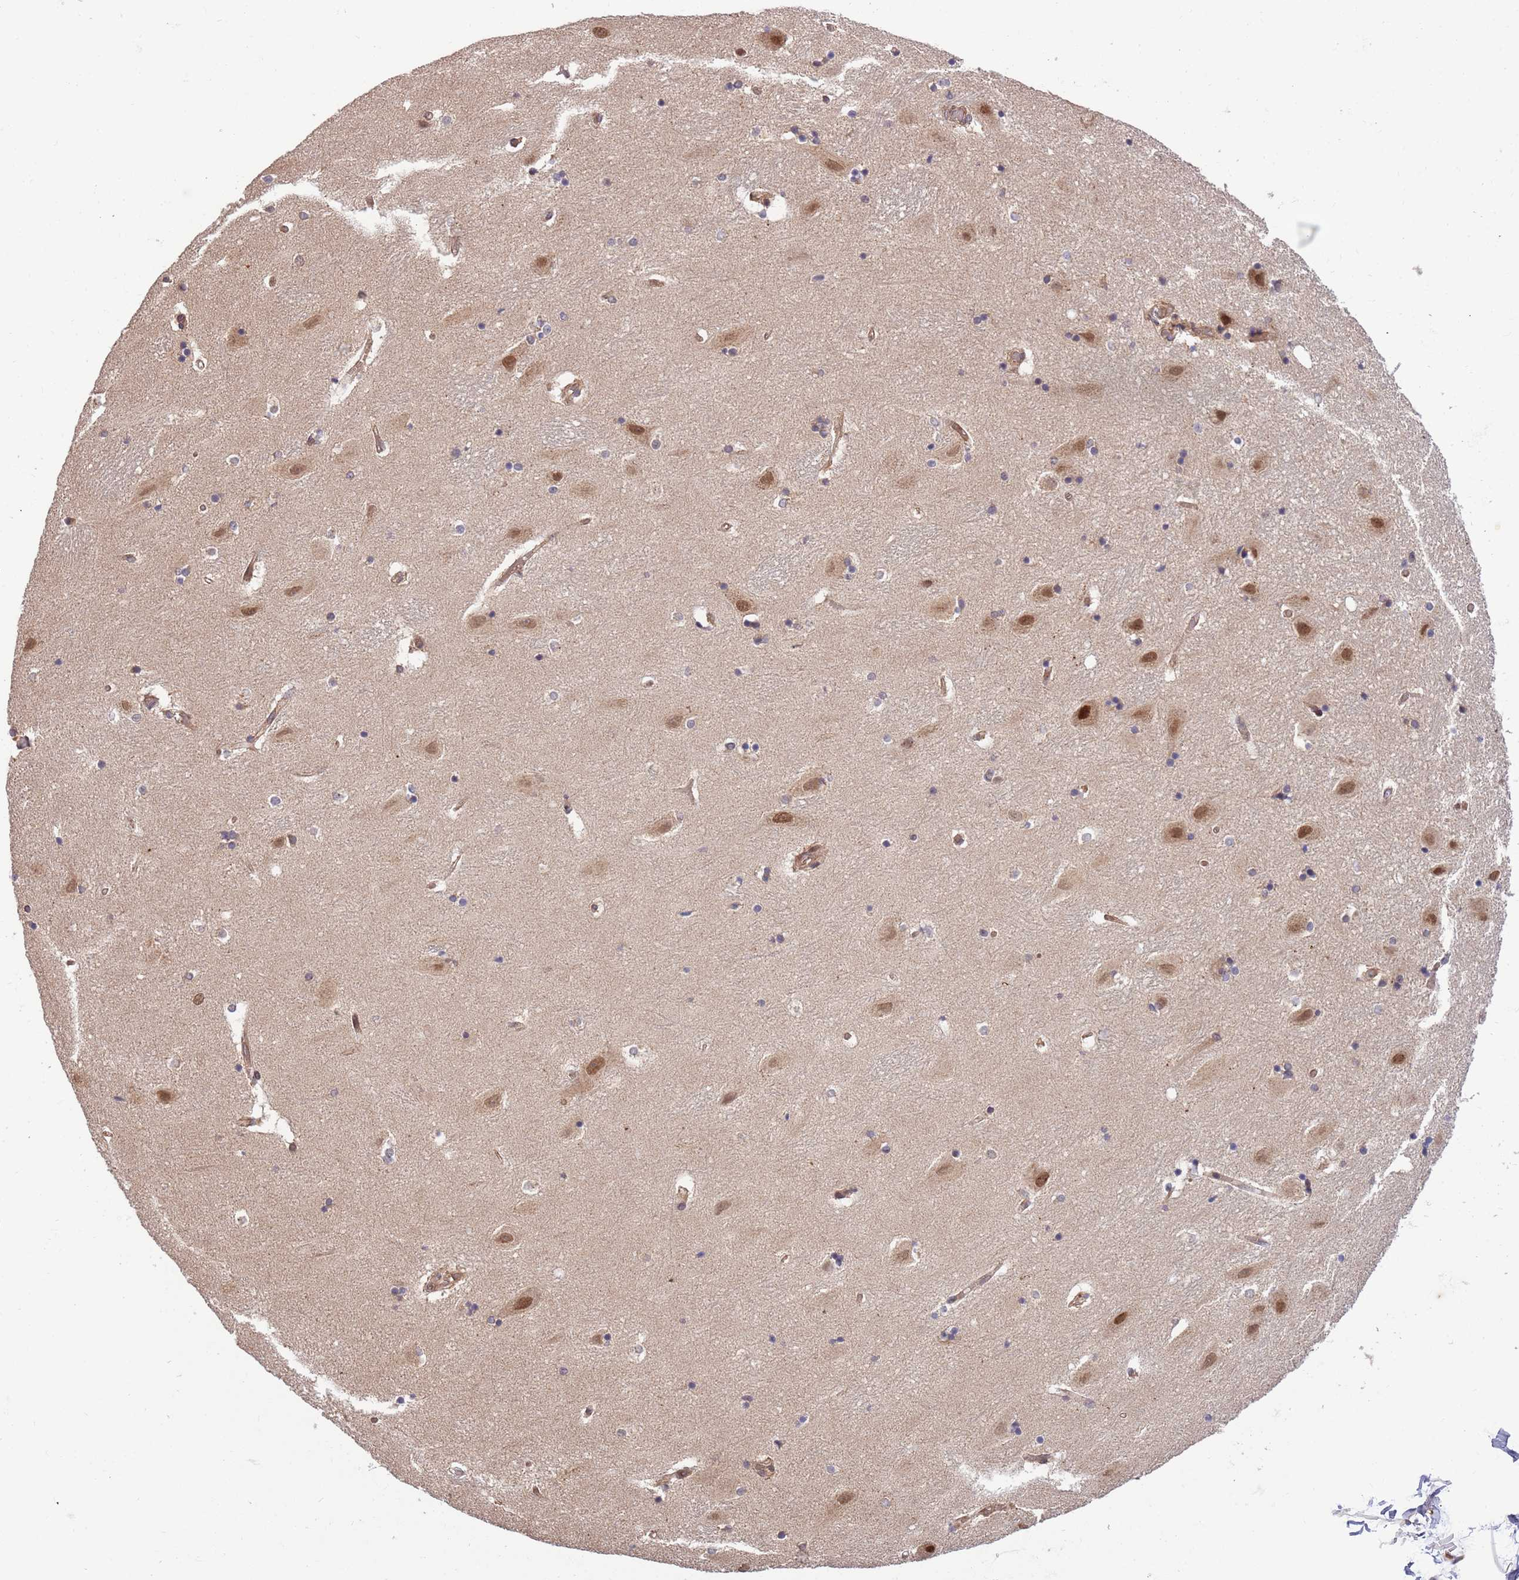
{"staining": {"intensity": "negative", "quantity": "none", "location": "none"}, "tissue": "hippocampus", "cell_type": "Glial cells", "image_type": "normal", "snomed": [{"axis": "morphology", "description": "Normal tissue, NOS"}, {"axis": "topography", "description": "Hippocampus"}], "caption": "Immunohistochemical staining of normal human hippocampus reveals no significant positivity in glial cells. (DAB (3,3'-diaminobenzidine) immunohistochemistry (IHC) with hematoxylin counter stain).", "gene": "HAUS3", "patient": {"sex": "female", "age": 52}}